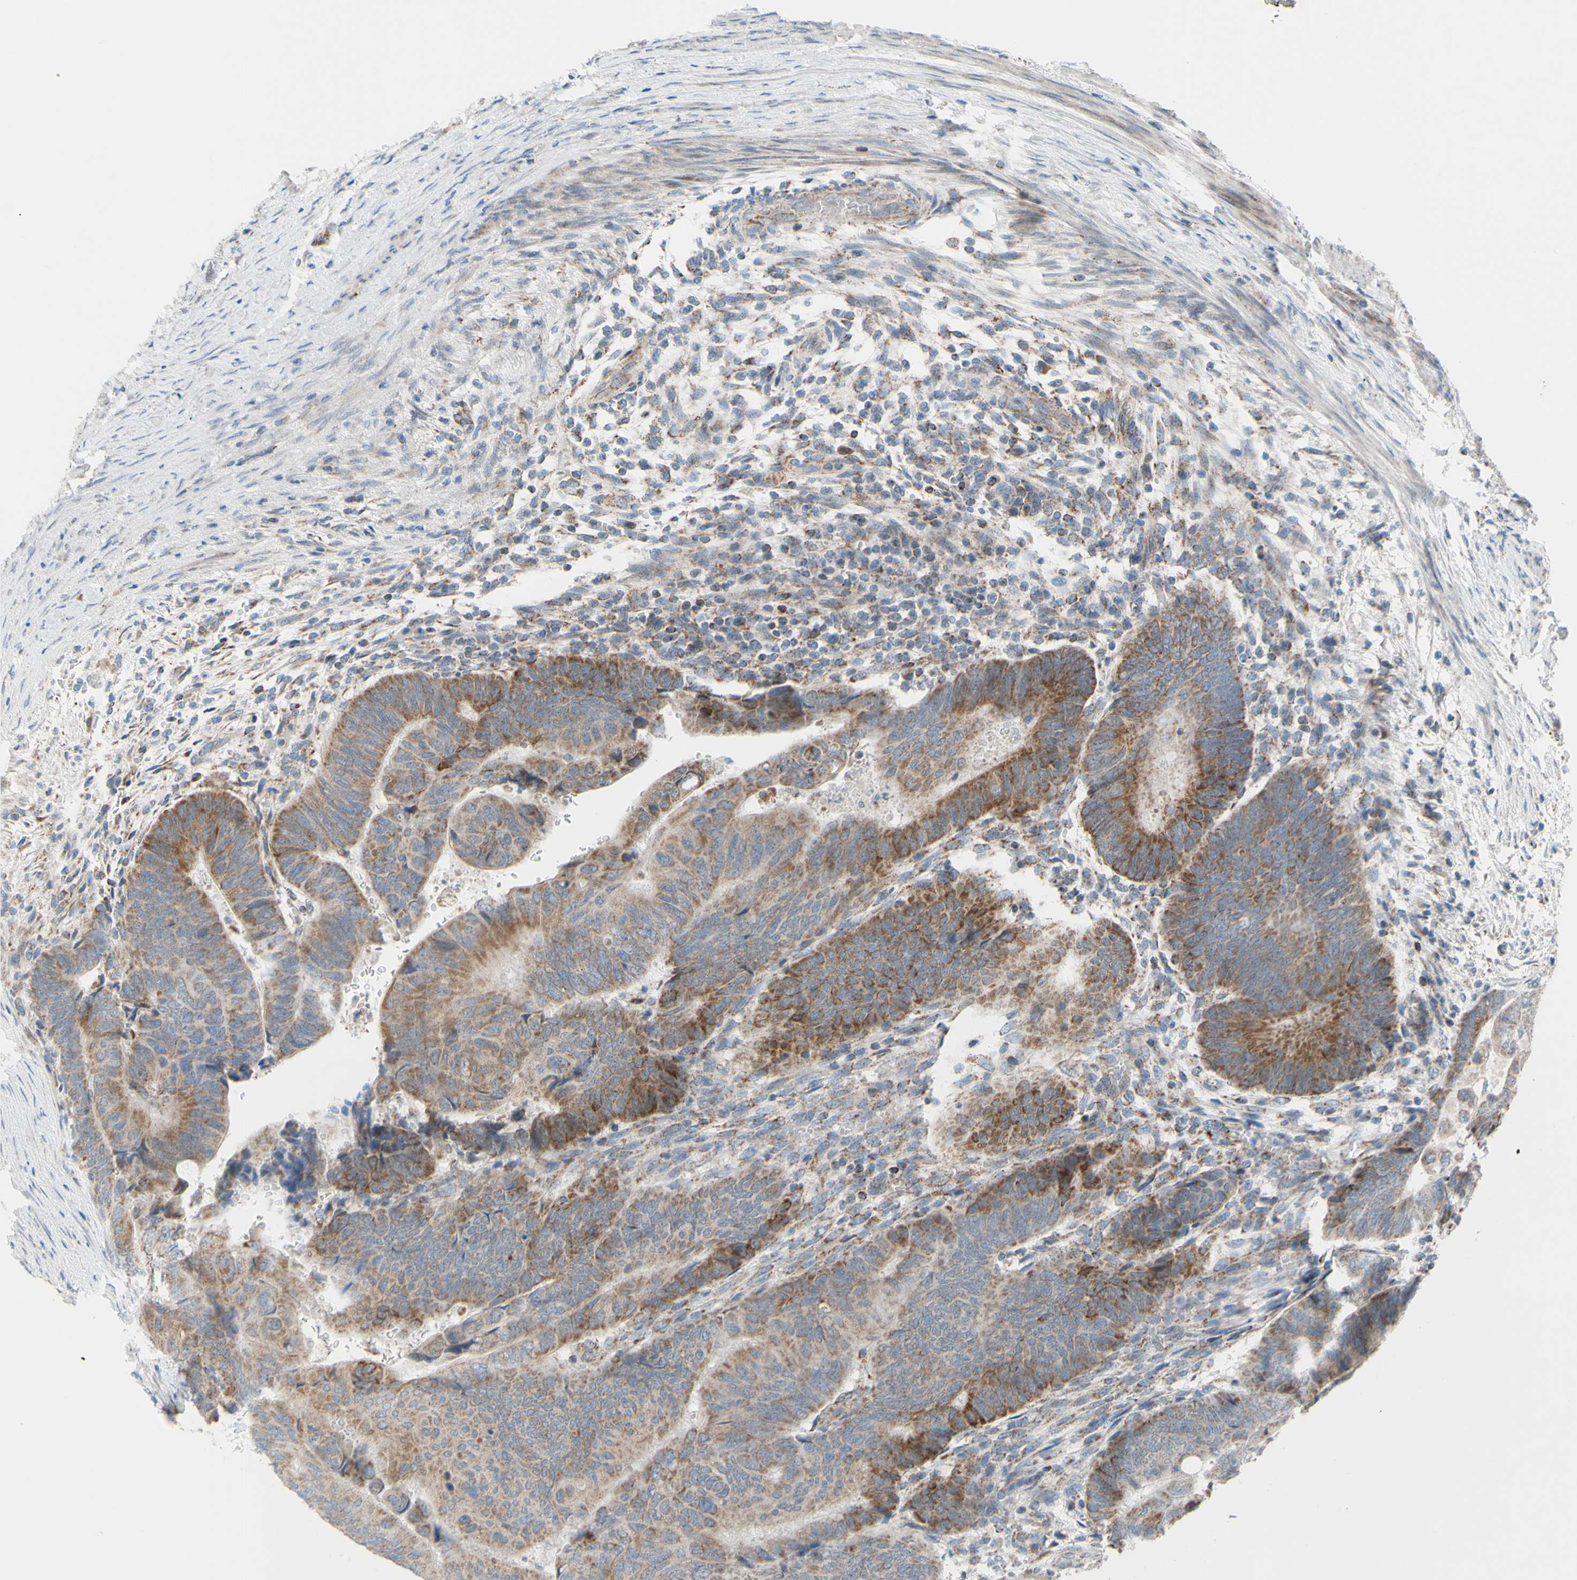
{"staining": {"intensity": "moderate", "quantity": "25%-75%", "location": "cytoplasmic/membranous"}, "tissue": "colorectal cancer", "cell_type": "Tumor cells", "image_type": "cancer", "snomed": [{"axis": "morphology", "description": "Normal tissue, NOS"}, {"axis": "morphology", "description": "Adenocarcinoma, NOS"}, {"axis": "topography", "description": "Rectum"}, {"axis": "topography", "description": "Peripheral nerve tissue"}], "caption": "IHC (DAB) staining of human colorectal cancer (adenocarcinoma) exhibits moderate cytoplasmic/membranous protein expression in approximately 25%-75% of tumor cells.", "gene": "GLT8D1", "patient": {"sex": "male", "age": 92}}